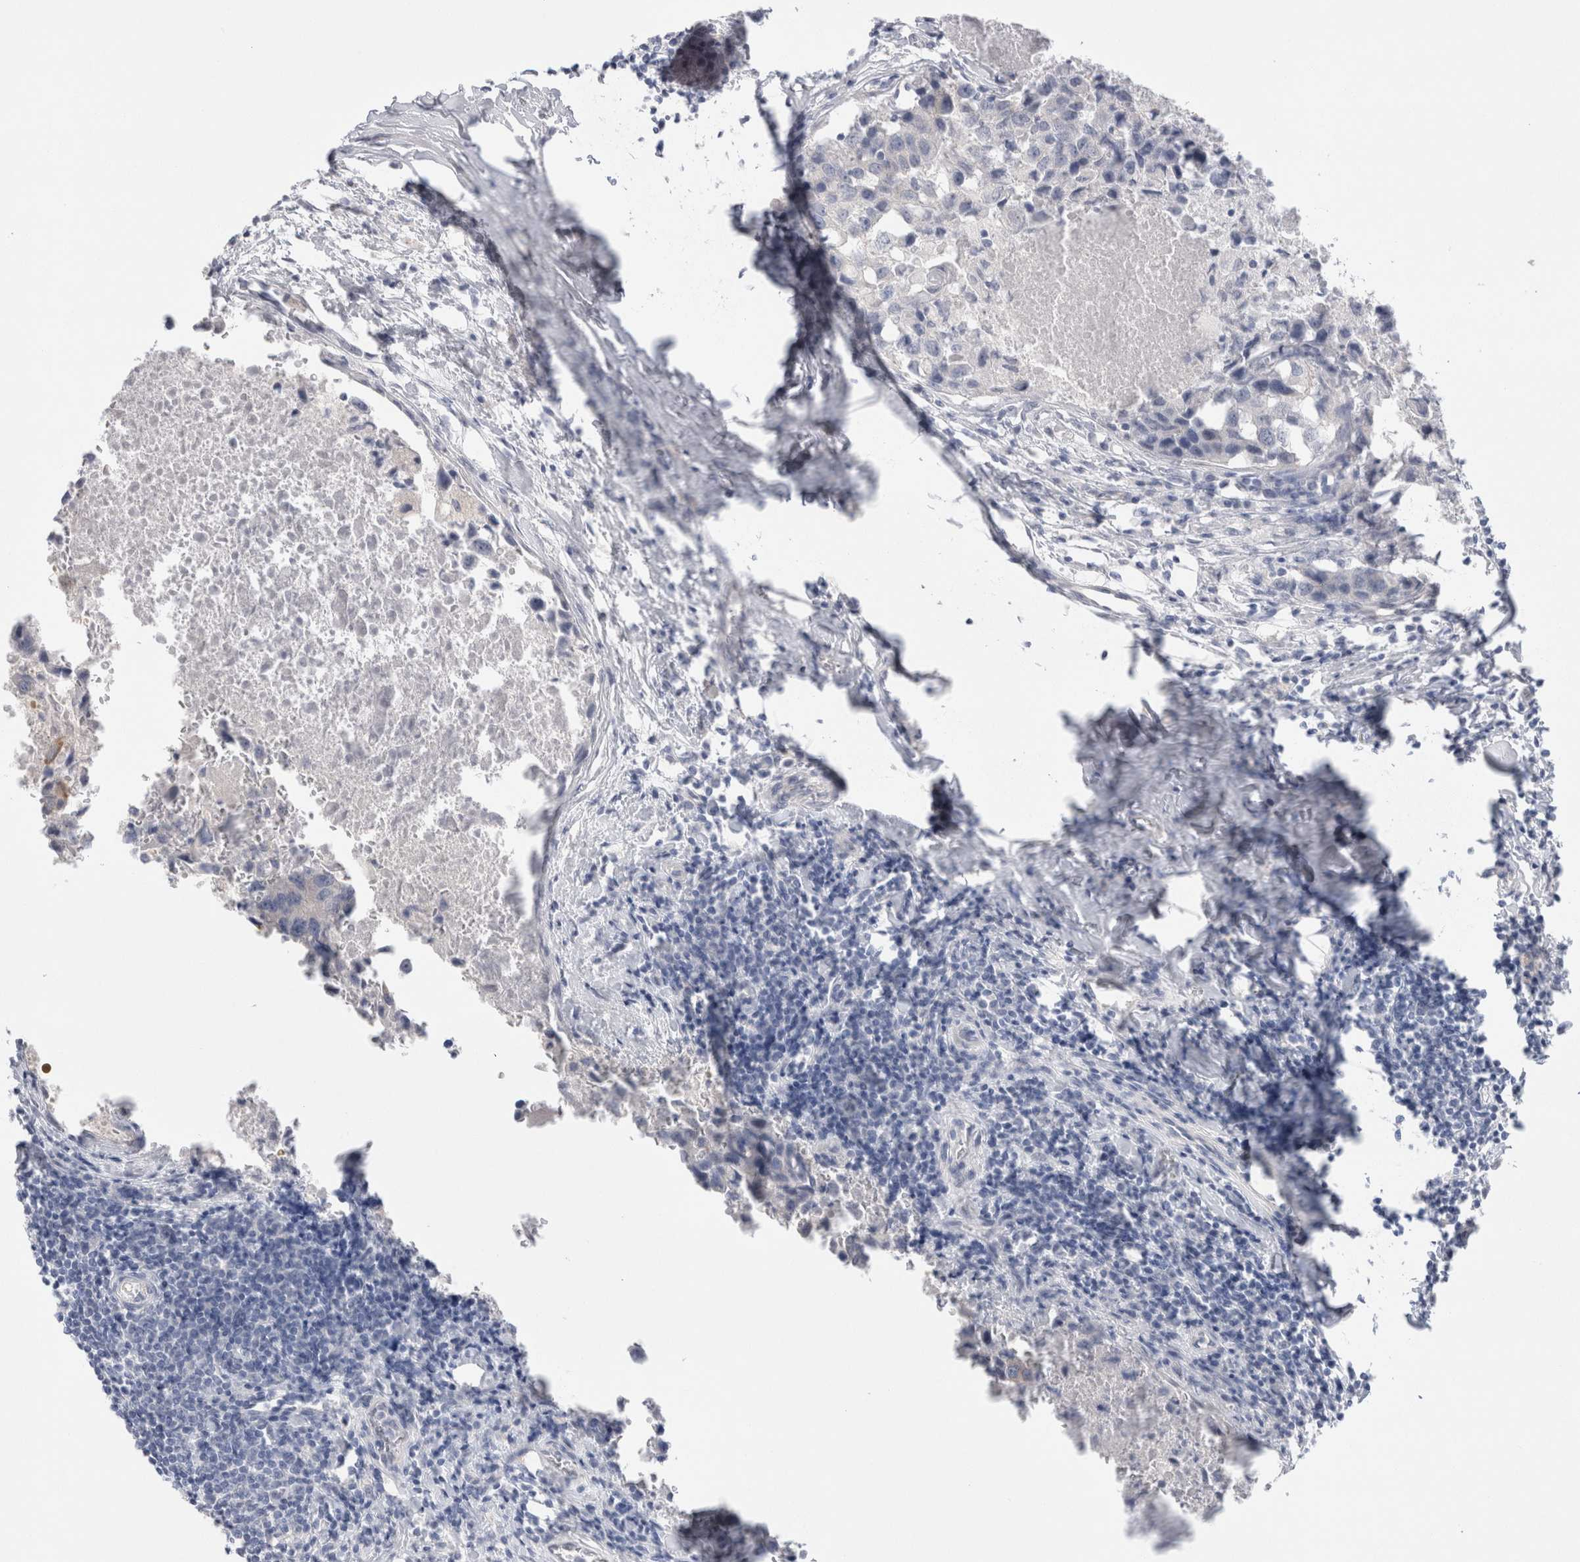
{"staining": {"intensity": "negative", "quantity": "none", "location": "none"}, "tissue": "breast cancer", "cell_type": "Tumor cells", "image_type": "cancer", "snomed": [{"axis": "morphology", "description": "Duct carcinoma"}, {"axis": "topography", "description": "Breast"}], "caption": "This is a histopathology image of immunohistochemistry (IHC) staining of breast intraductal carcinoma, which shows no expression in tumor cells.", "gene": "WIPF2", "patient": {"sex": "female", "age": 27}}